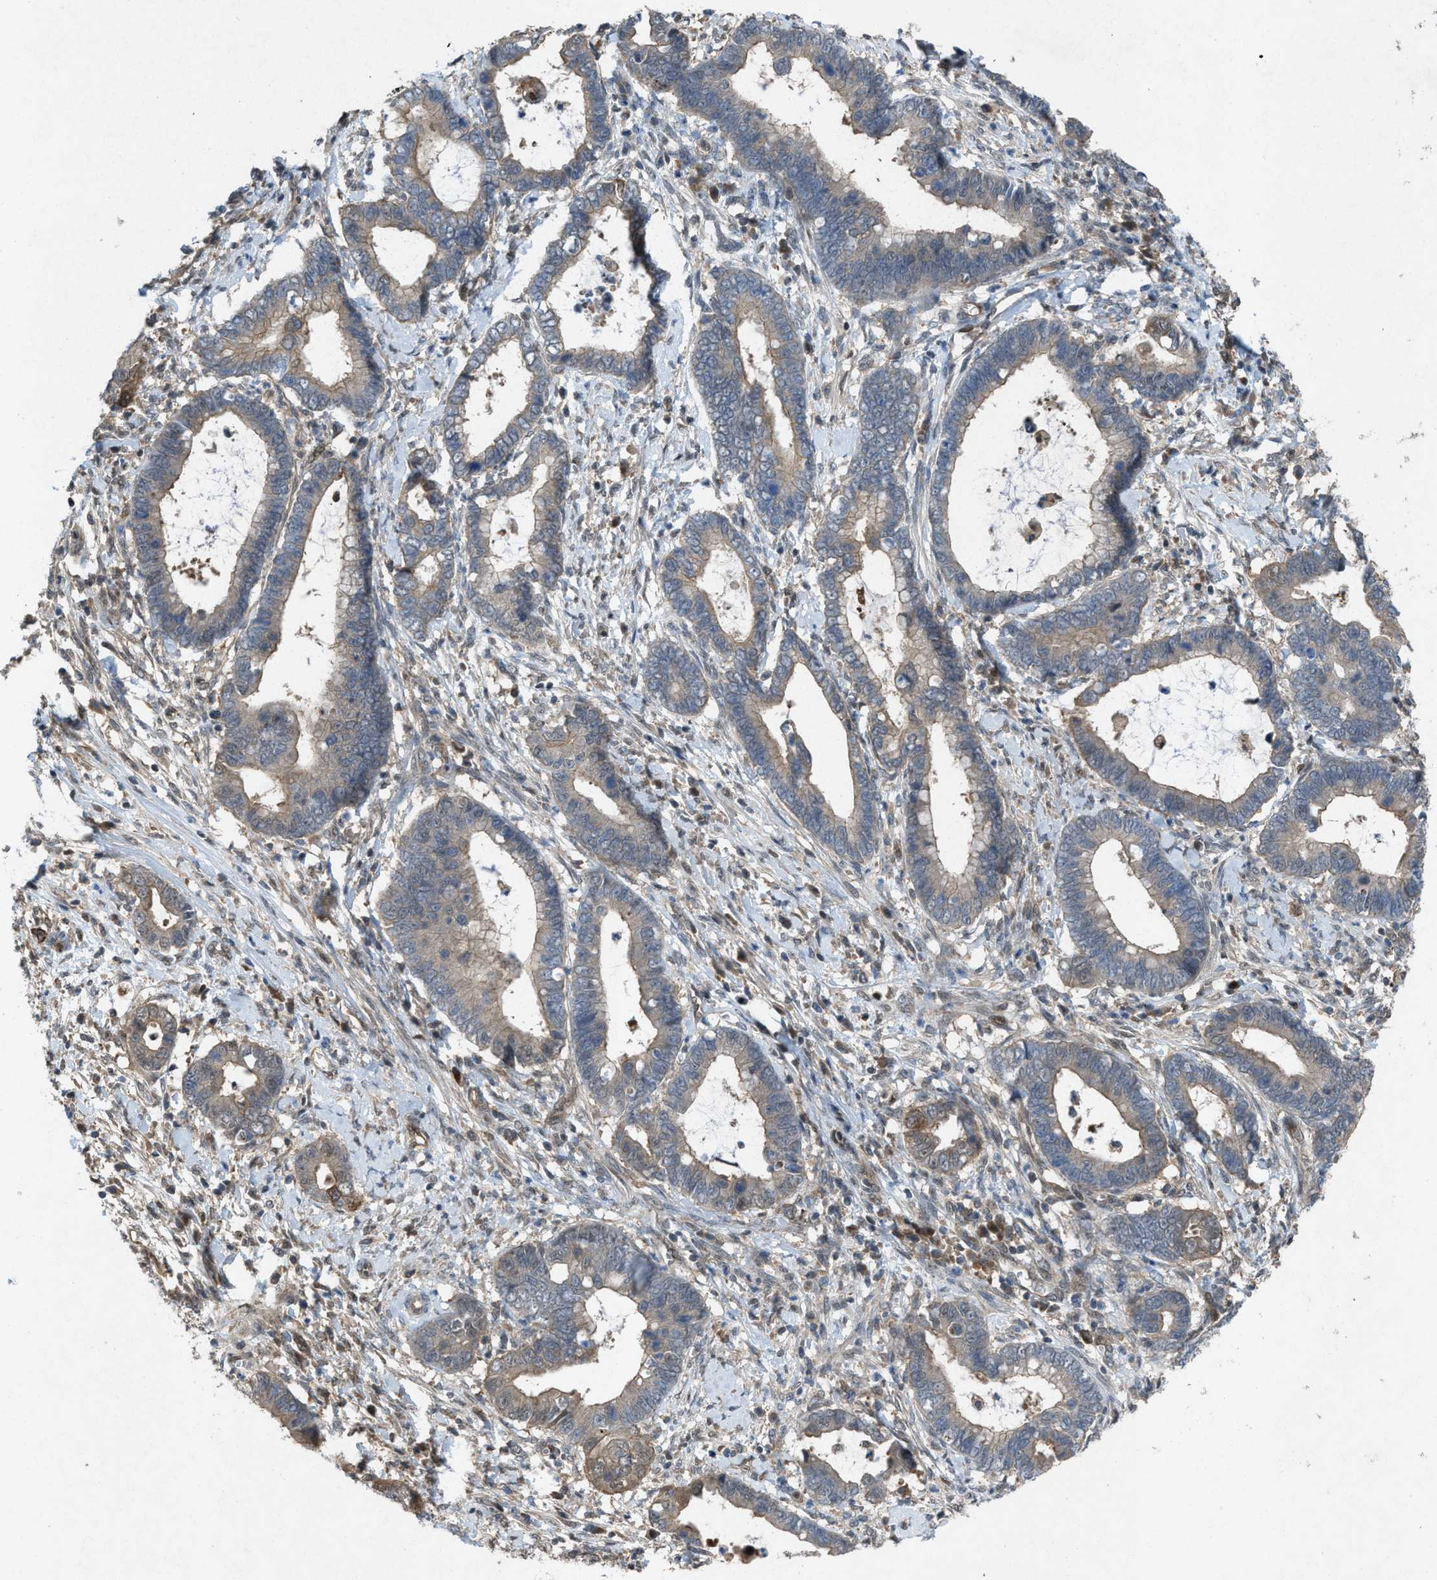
{"staining": {"intensity": "moderate", "quantity": ">75%", "location": "cytoplasmic/membranous,nuclear"}, "tissue": "cervical cancer", "cell_type": "Tumor cells", "image_type": "cancer", "snomed": [{"axis": "morphology", "description": "Adenocarcinoma, NOS"}, {"axis": "topography", "description": "Cervix"}], "caption": "Moderate cytoplasmic/membranous and nuclear expression for a protein is identified in approximately >75% of tumor cells of cervical adenocarcinoma using immunohistochemistry (IHC).", "gene": "PLAA", "patient": {"sex": "female", "age": 44}}